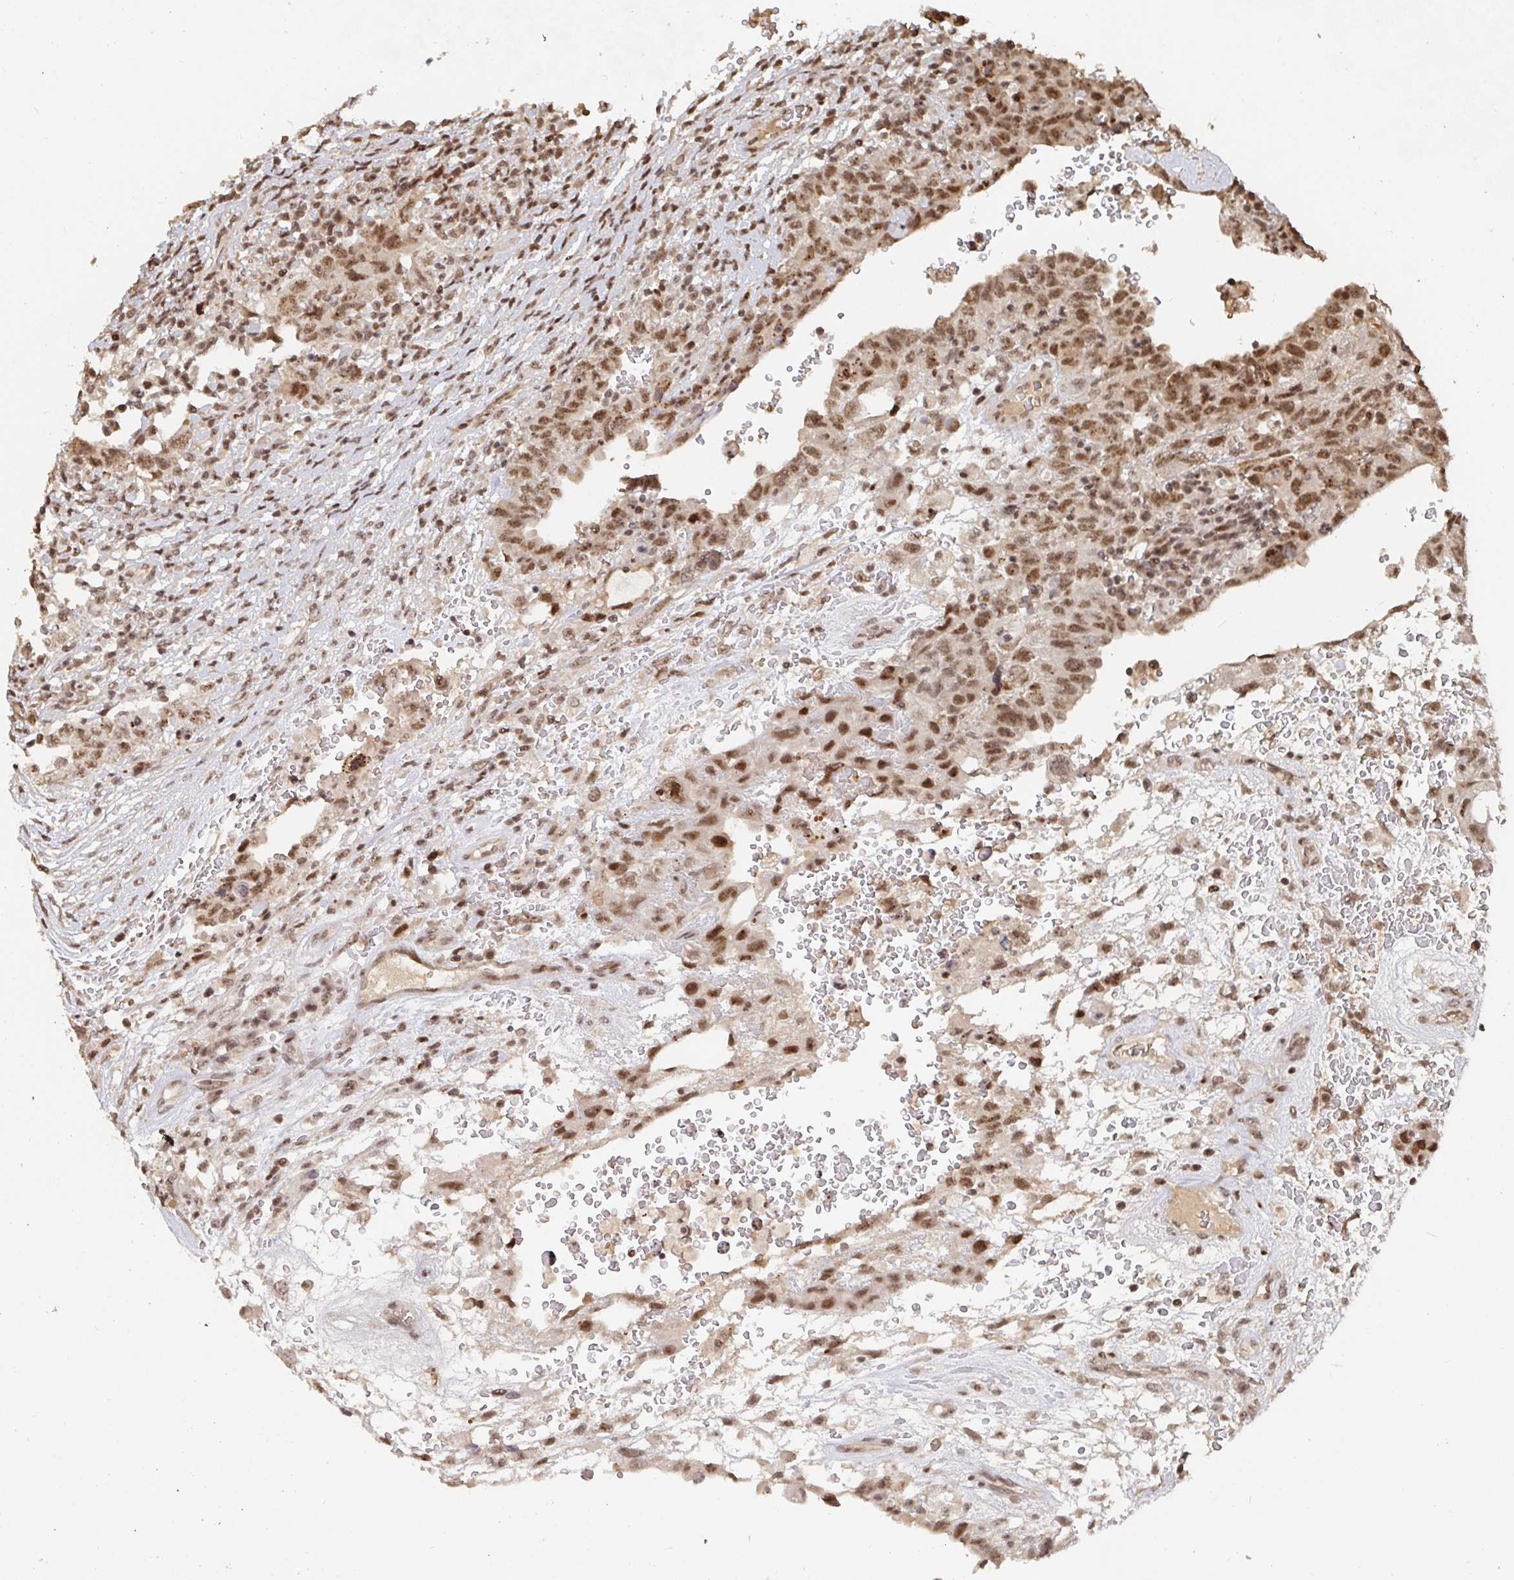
{"staining": {"intensity": "moderate", "quantity": ">75%", "location": "nuclear"}, "tissue": "testis cancer", "cell_type": "Tumor cells", "image_type": "cancer", "snomed": [{"axis": "morphology", "description": "Carcinoma, Embryonal, NOS"}, {"axis": "topography", "description": "Testis"}], "caption": "Testis cancer (embryonal carcinoma) stained with a protein marker displays moderate staining in tumor cells.", "gene": "ZDHHC12", "patient": {"sex": "male", "age": 26}}